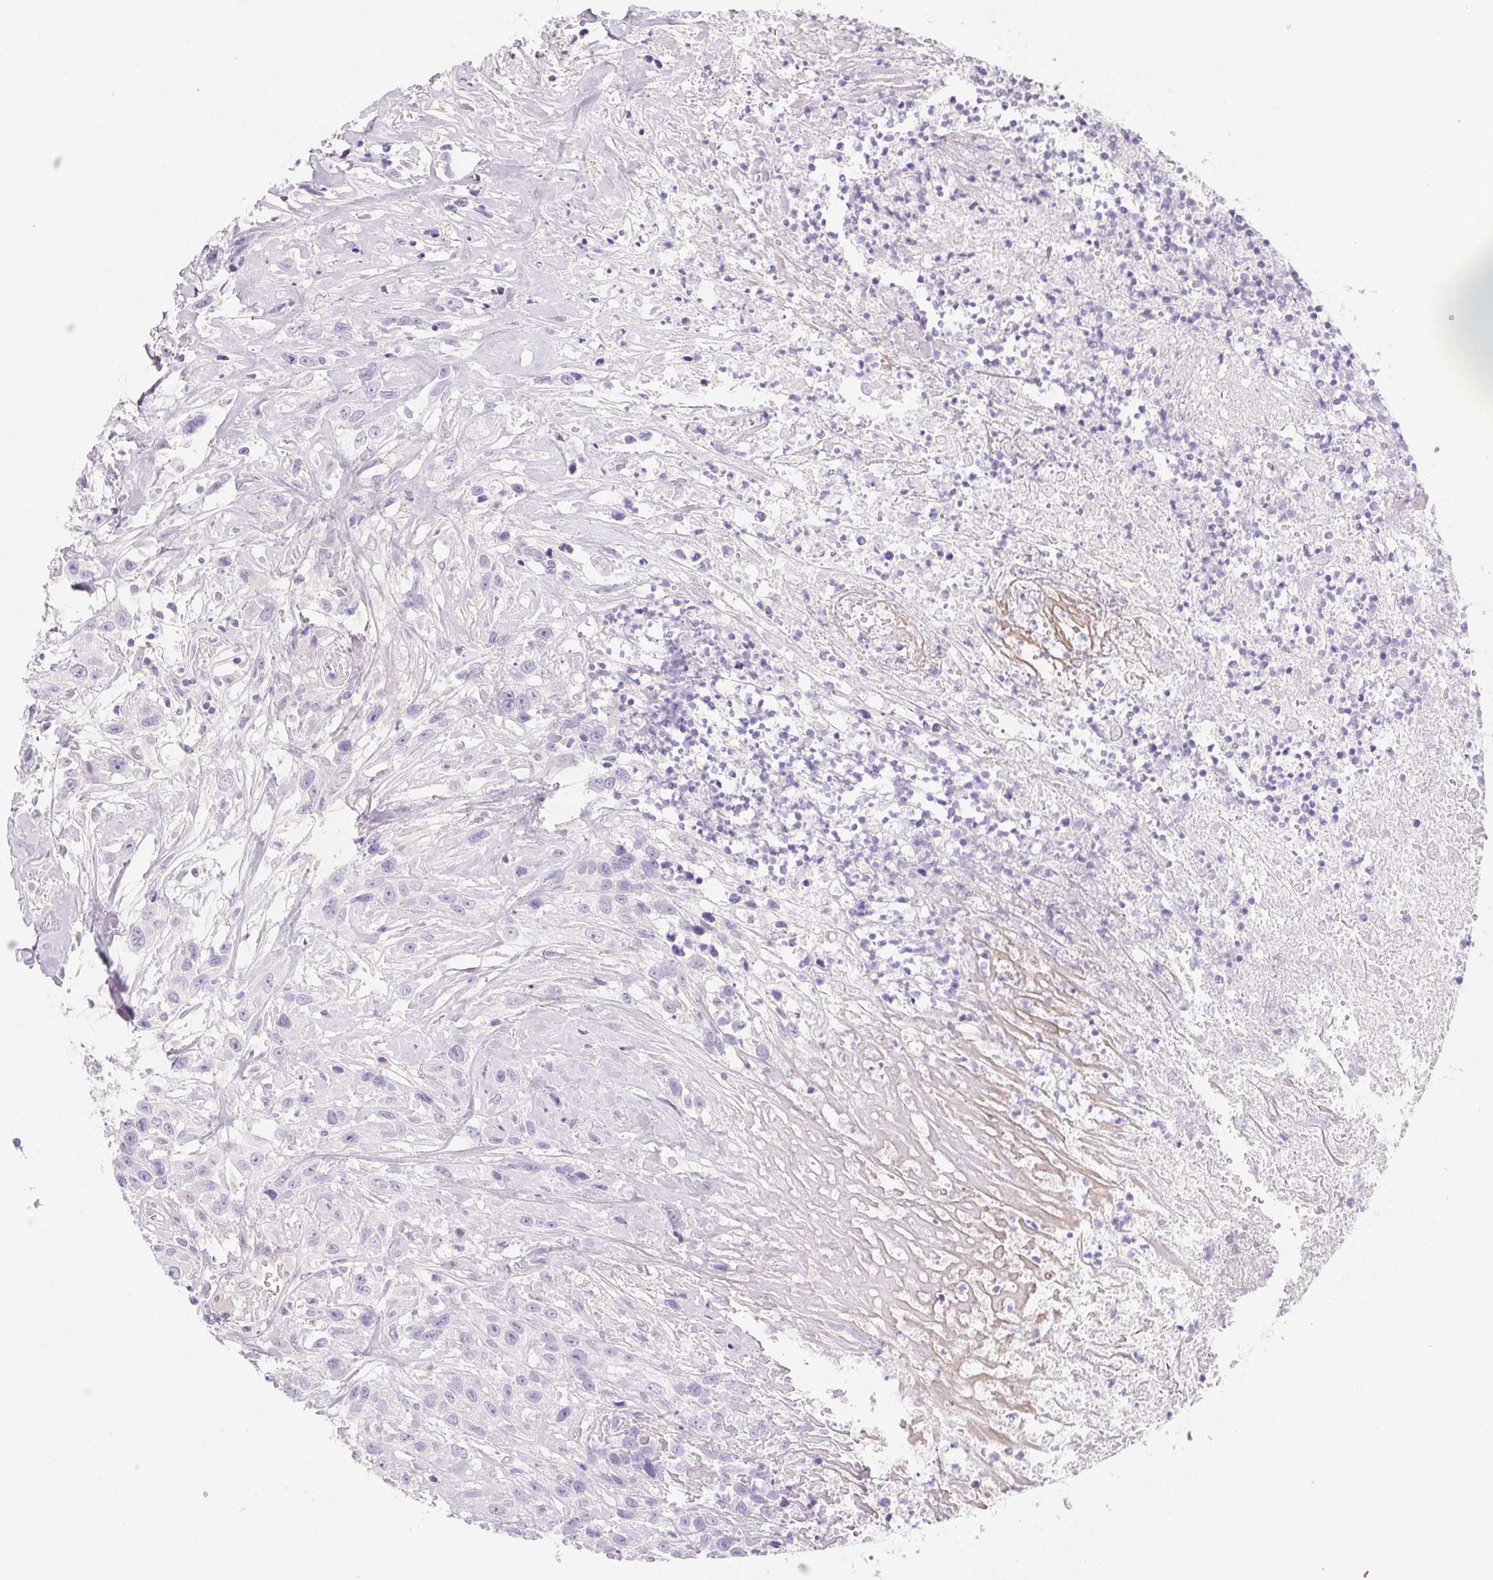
{"staining": {"intensity": "negative", "quantity": "none", "location": "none"}, "tissue": "head and neck cancer", "cell_type": "Tumor cells", "image_type": "cancer", "snomed": [{"axis": "morphology", "description": "Squamous cell carcinoma, NOS"}, {"axis": "topography", "description": "Head-Neck"}], "caption": "The photomicrograph displays no significant positivity in tumor cells of head and neck cancer (squamous cell carcinoma).", "gene": "CTNND2", "patient": {"sex": "male", "age": 57}}